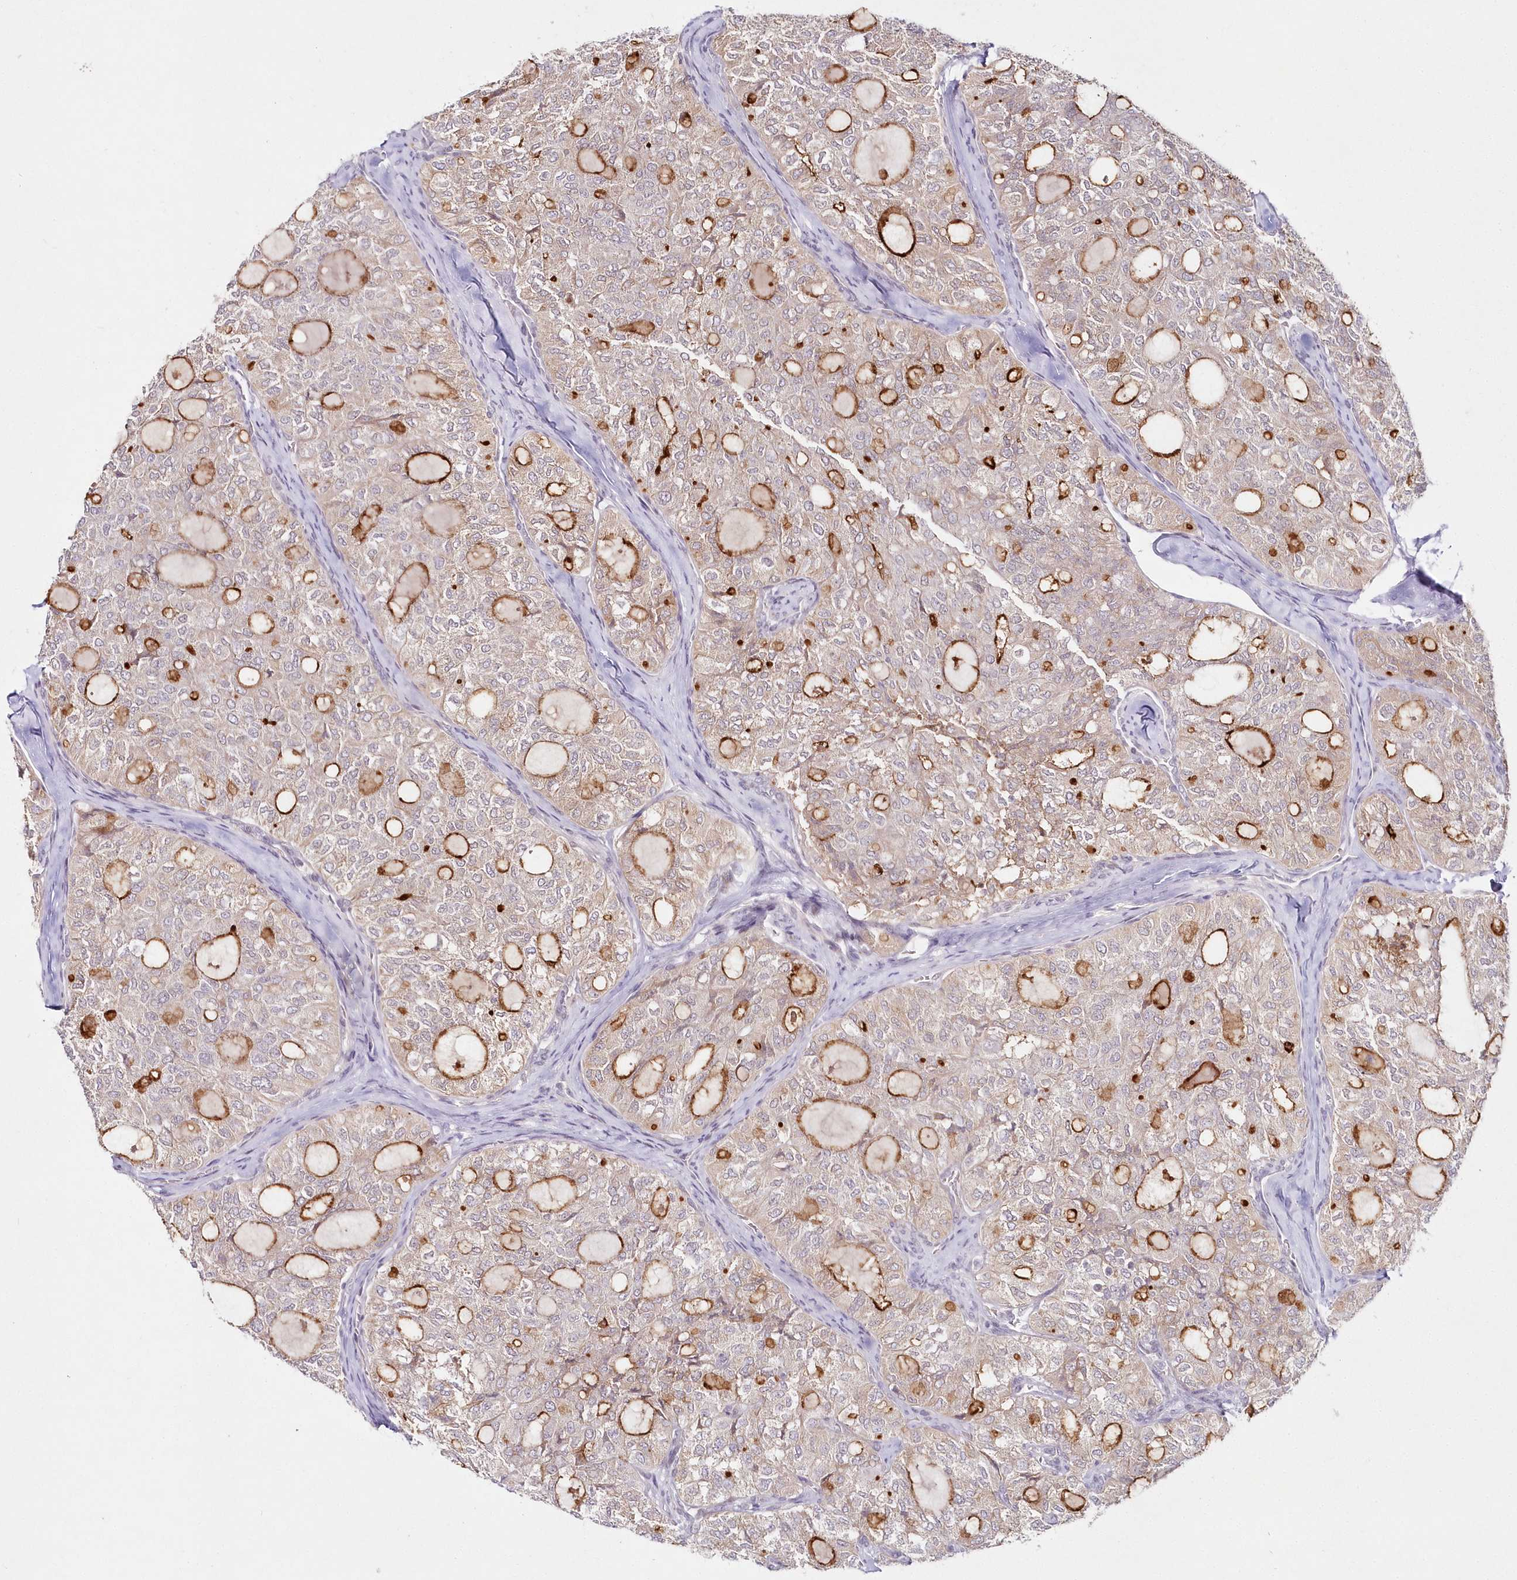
{"staining": {"intensity": "strong", "quantity": "25%-75%", "location": "cytoplasmic/membranous"}, "tissue": "thyroid cancer", "cell_type": "Tumor cells", "image_type": "cancer", "snomed": [{"axis": "morphology", "description": "Follicular adenoma carcinoma, NOS"}, {"axis": "topography", "description": "Thyroid gland"}], "caption": "Strong cytoplasmic/membranous positivity is appreciated in about 25%-75% of tumor cells in thyroid follicular adenoma carcinoma.", "gene": "HYCC2", "patient": {"sex": "male", "age": 75}}